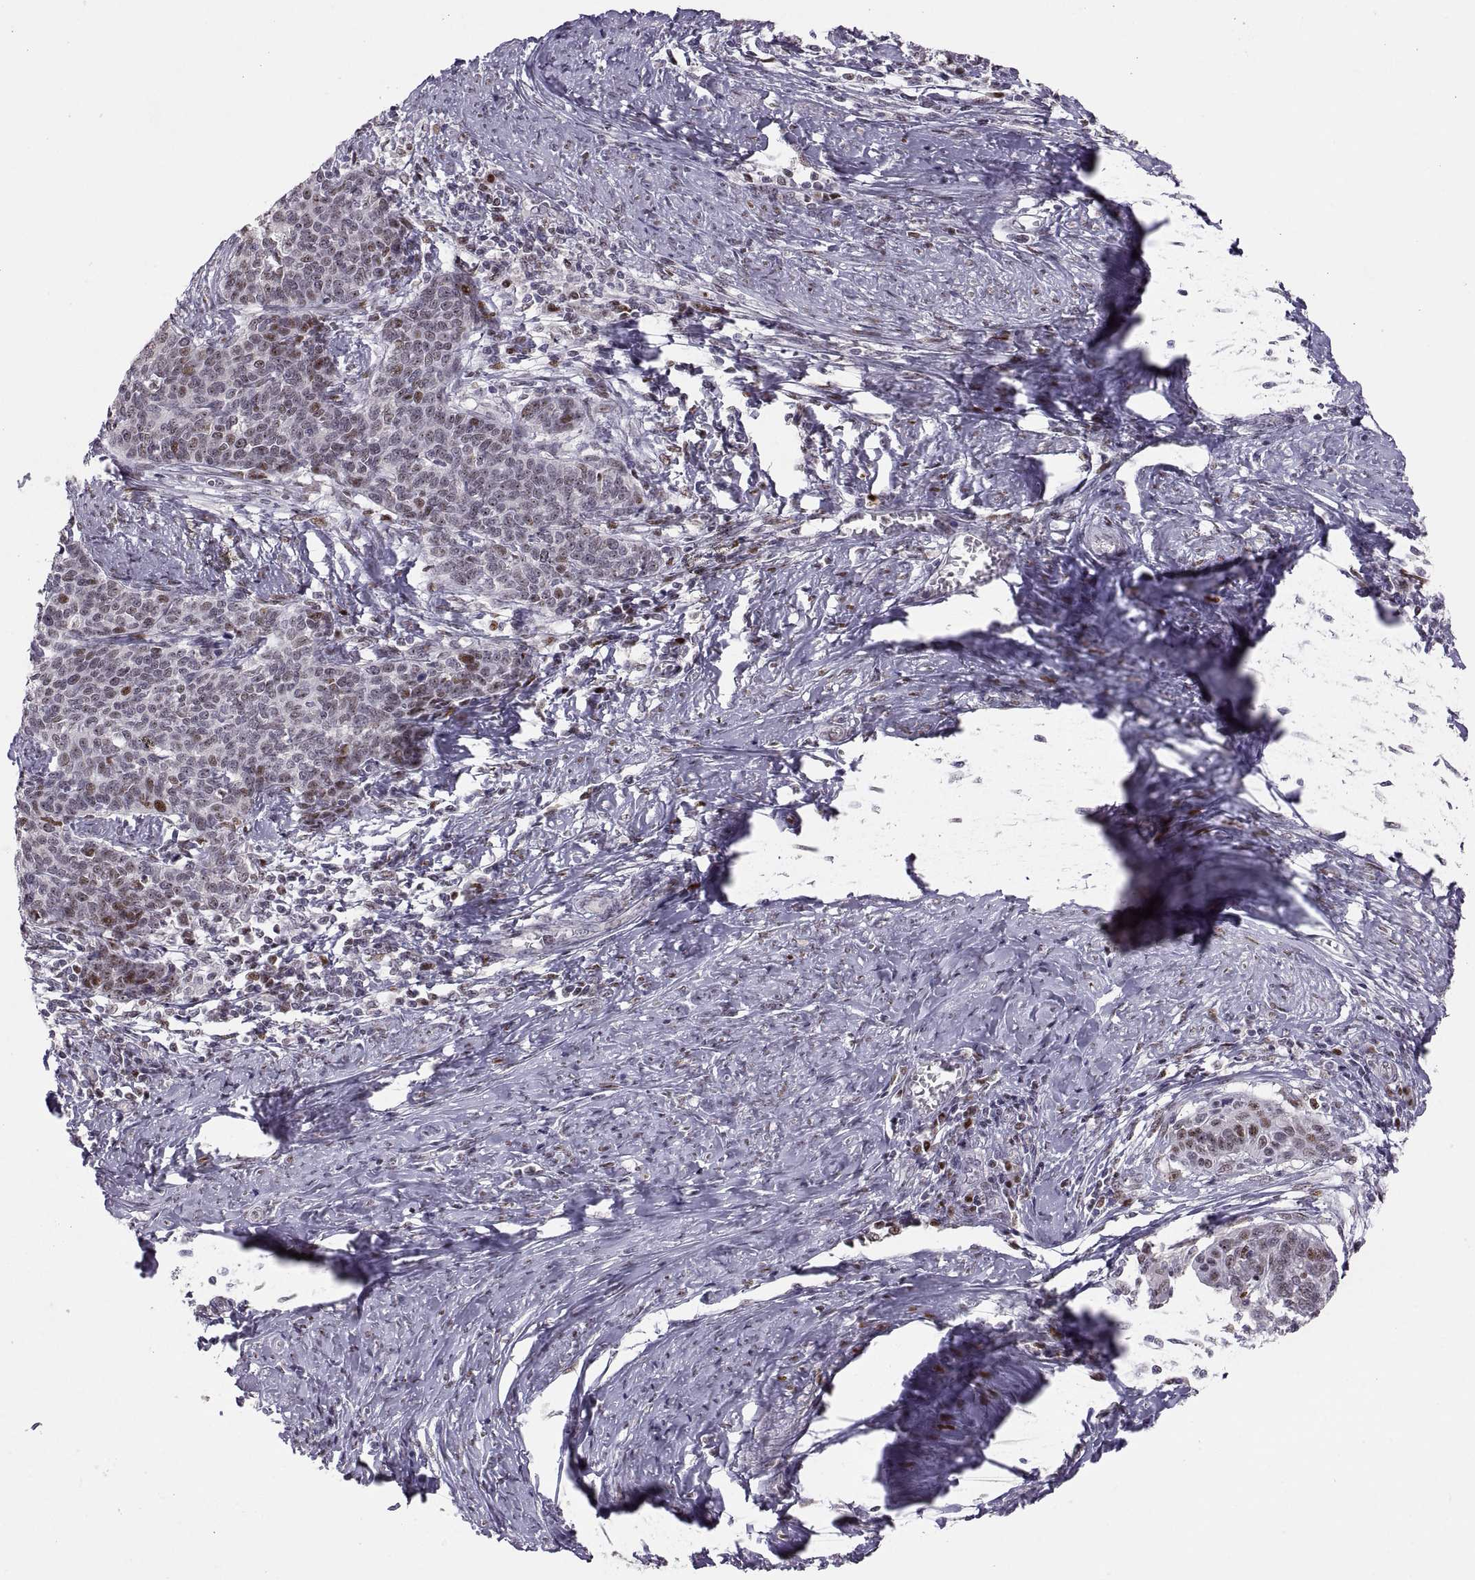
{"staining": {"intensity": "moderate", "quantity": "<25%", "location": "nuclear"}, "tissue": "cervical cancer", "cell_type": "Tumor cells", "image_type": "cancer", "snomed": [{"axis": "morphology", "description": "Squamous cell carcinoma, NOS"}, {"axis": "topography", "description": "Cervix"}], "caption": "Approximately <25% of tumor cells in cervical squamous cell carcinoma show moderate nuclear protein positivity as visualized by brown immunohistochemical staining.", "gene": "SNAI1", "patient": {"sex": "female", "age": 39}}